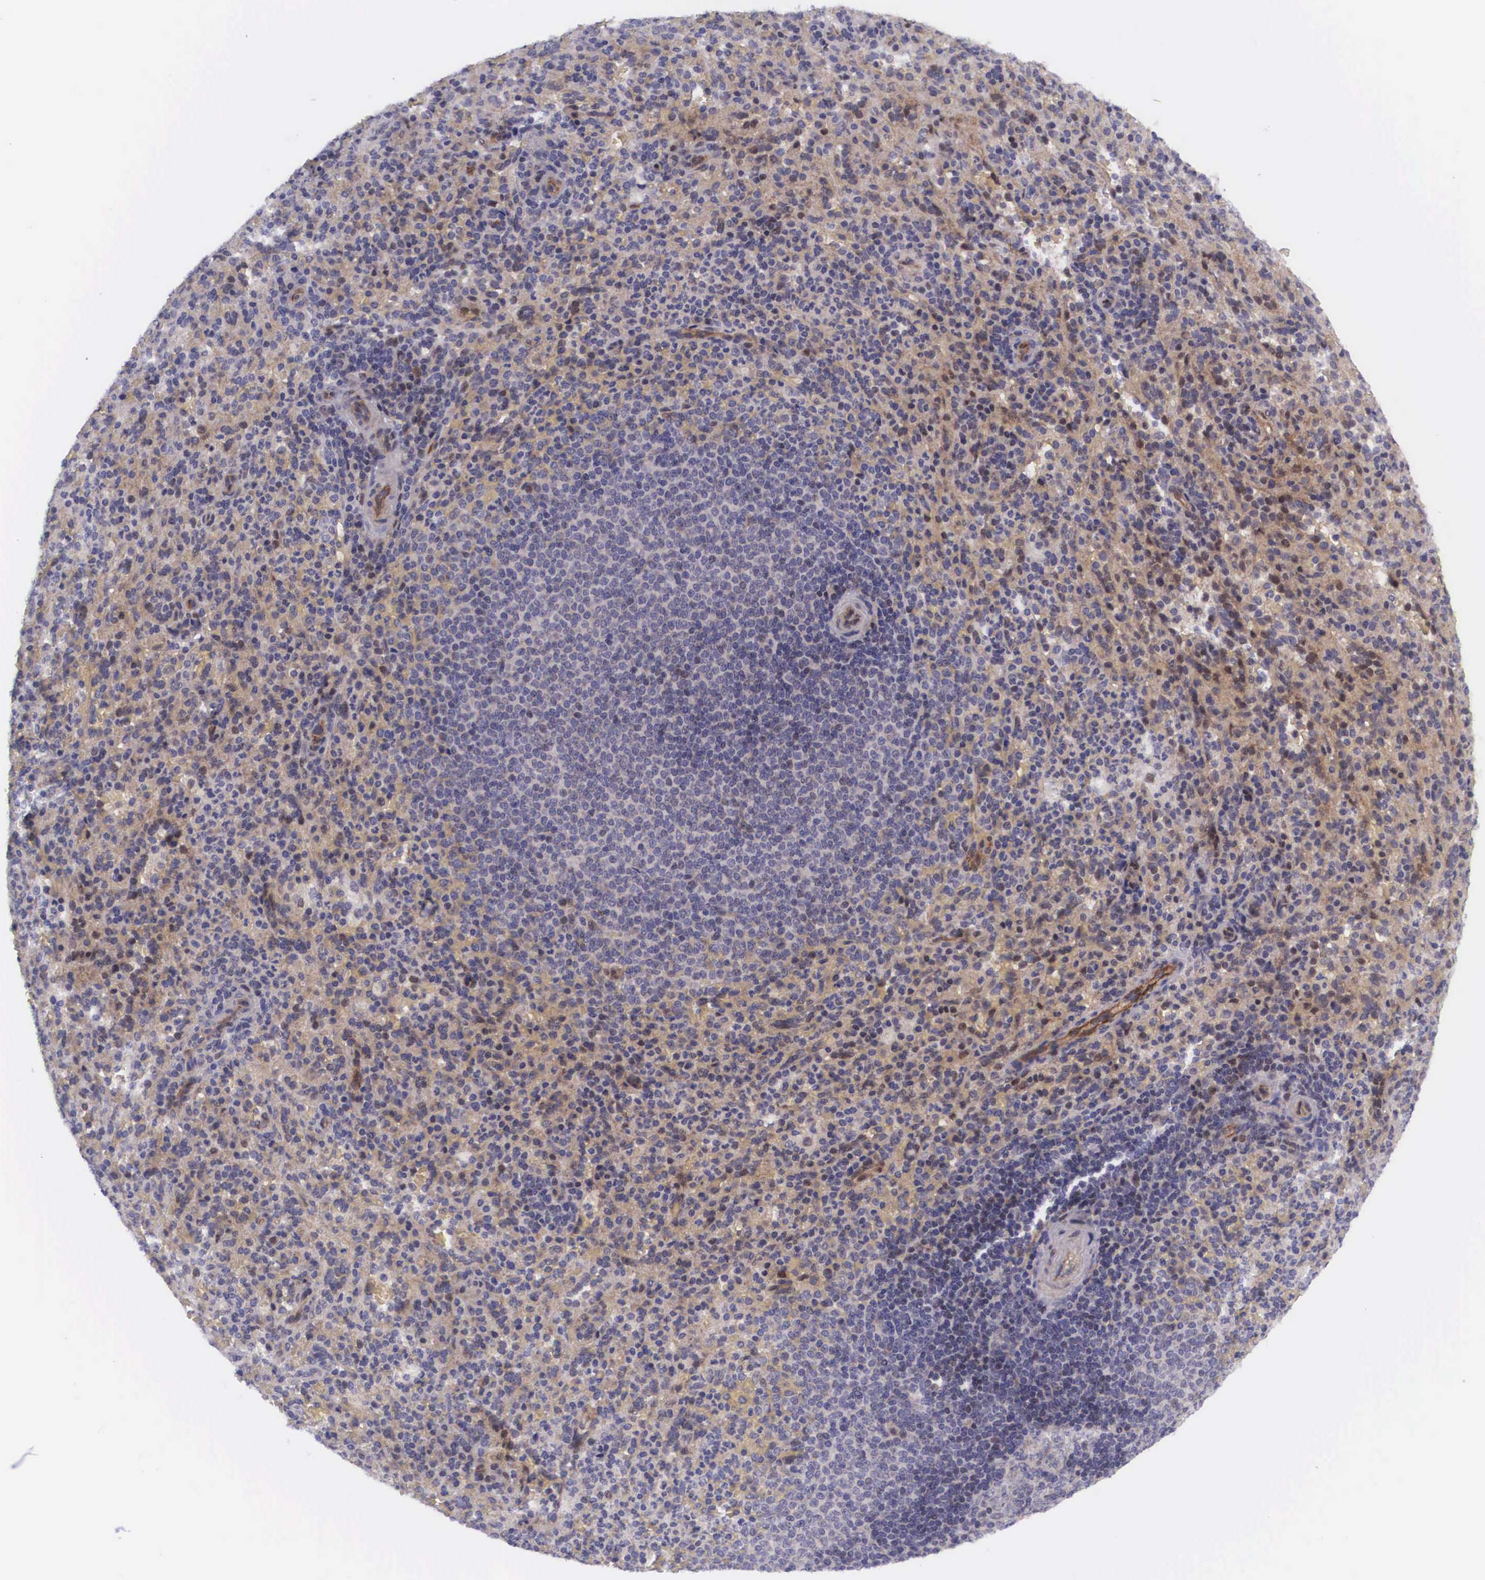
{"staining": {"intensity": "moderate", "quantity": "25%-75%", "location": "cytoplasmic/membranous,nuclear"}, "tissue": "spleen", "cell_type": "Cells in red pulp", "image_type": "normal", "snomed": [{"axis": "morphology", "description": "Normal tissue, NOS"}, {"axis": "topography", "description": "Spleen"}], "caption": "The immunohistochemical stain shows moderate cytoplasmic/membranous,nuclear expression in cells in red pulp of normal spleen. Nuclei are stained in blue.", "gene": "EMID1", "patient": {"sex": "female", "age": 21}}